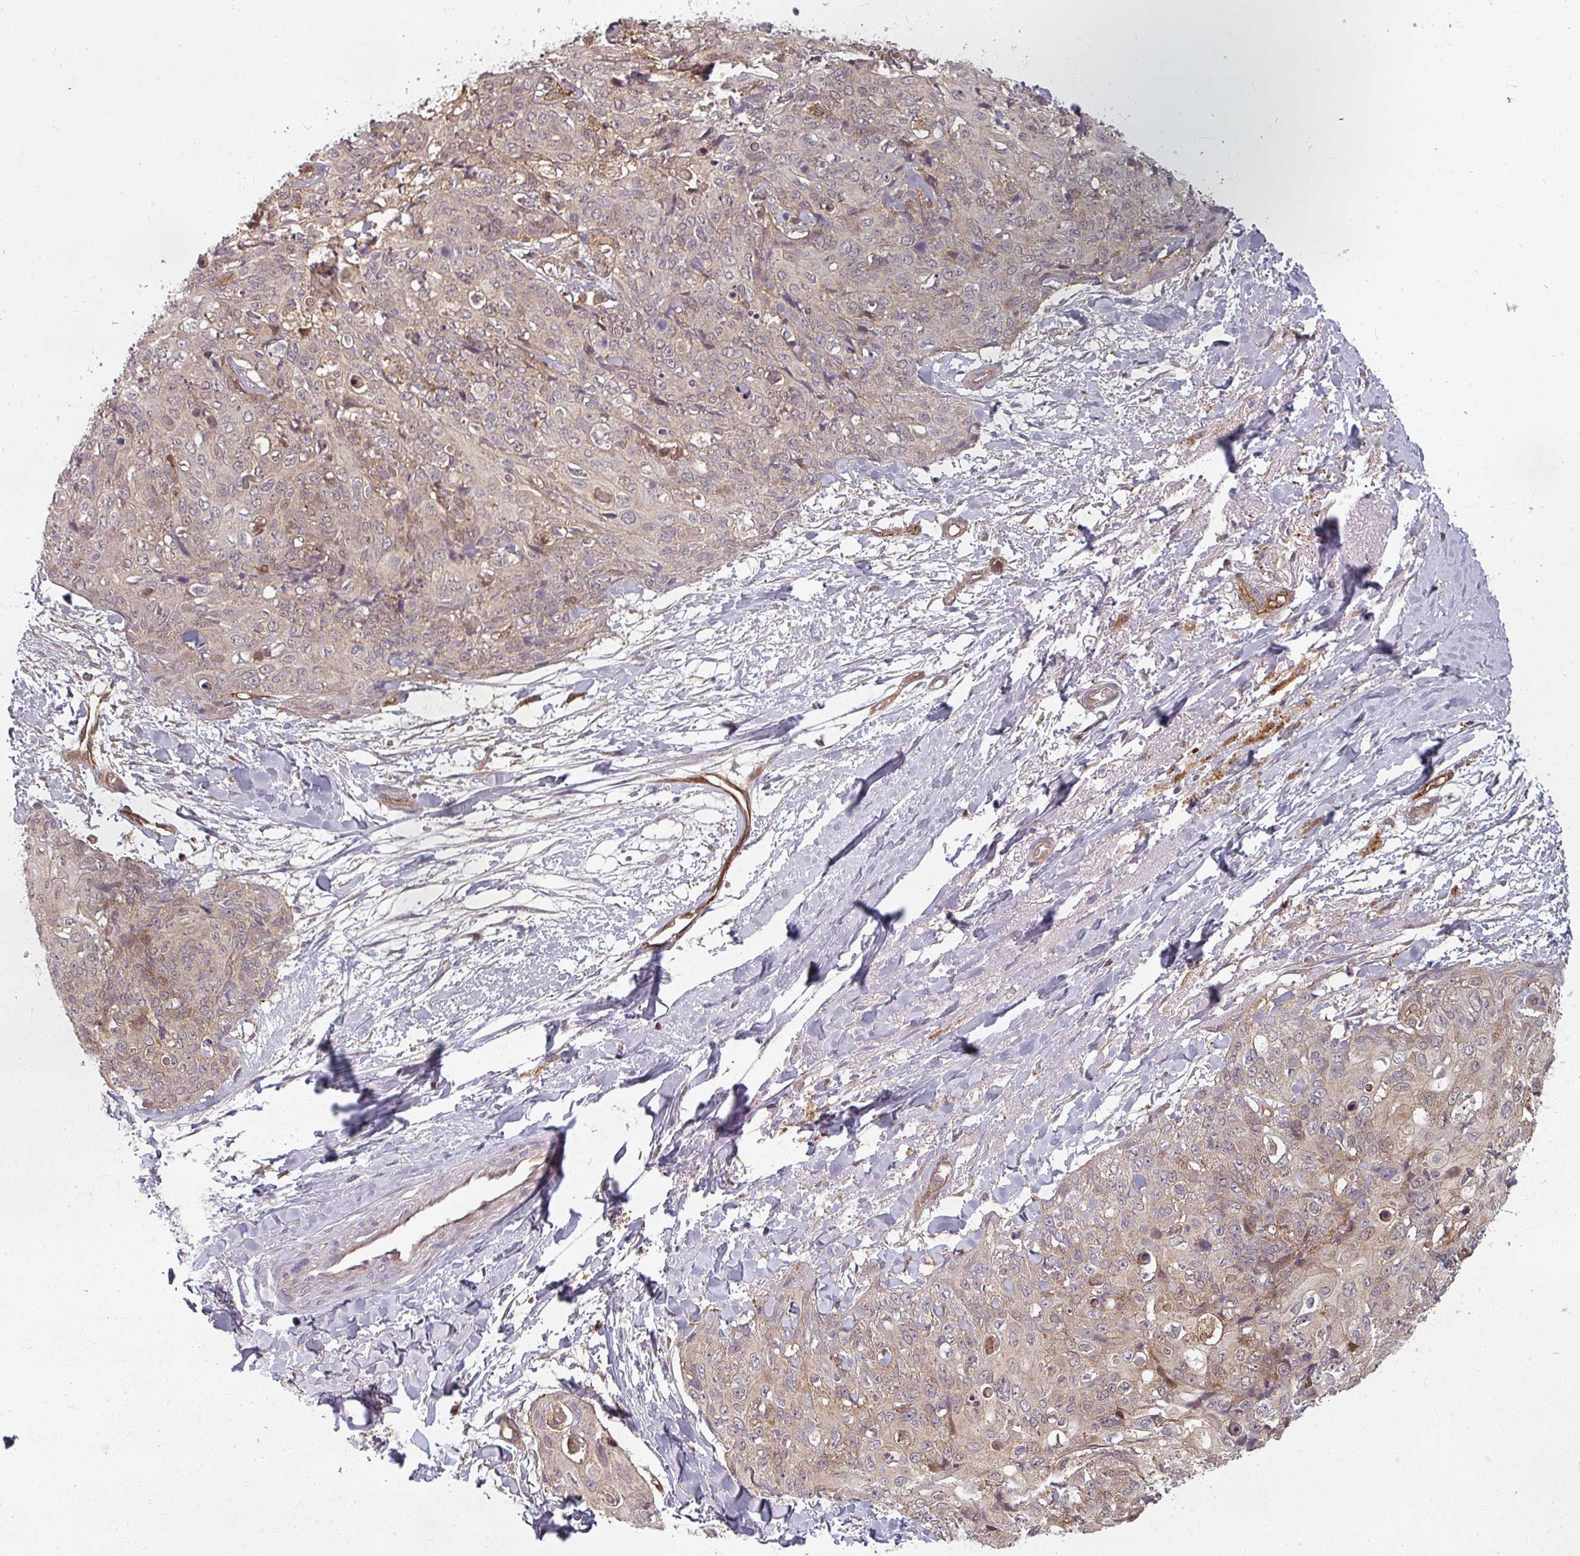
{"staining": {"intensity": "weak", "quantity": "<25%", "location": "cytoplasmic/membranous"}, "tissue": "skin cancer", "cell_type": "Tumor cells", "image_type": "cancer", "snomed": [{"axis": "morphology", "description": "Squamous cell carcinoma, NOS"}, {"axis": "topography", "description": "Skin"}, {"axis": "topography", "description": "Vulva"}], "caption": "There is no significant expression in tumor cells of squamous cell carcinoma (skin).", "gene": "CLIC1", "patient": {"sex": "female", "age": 85}}